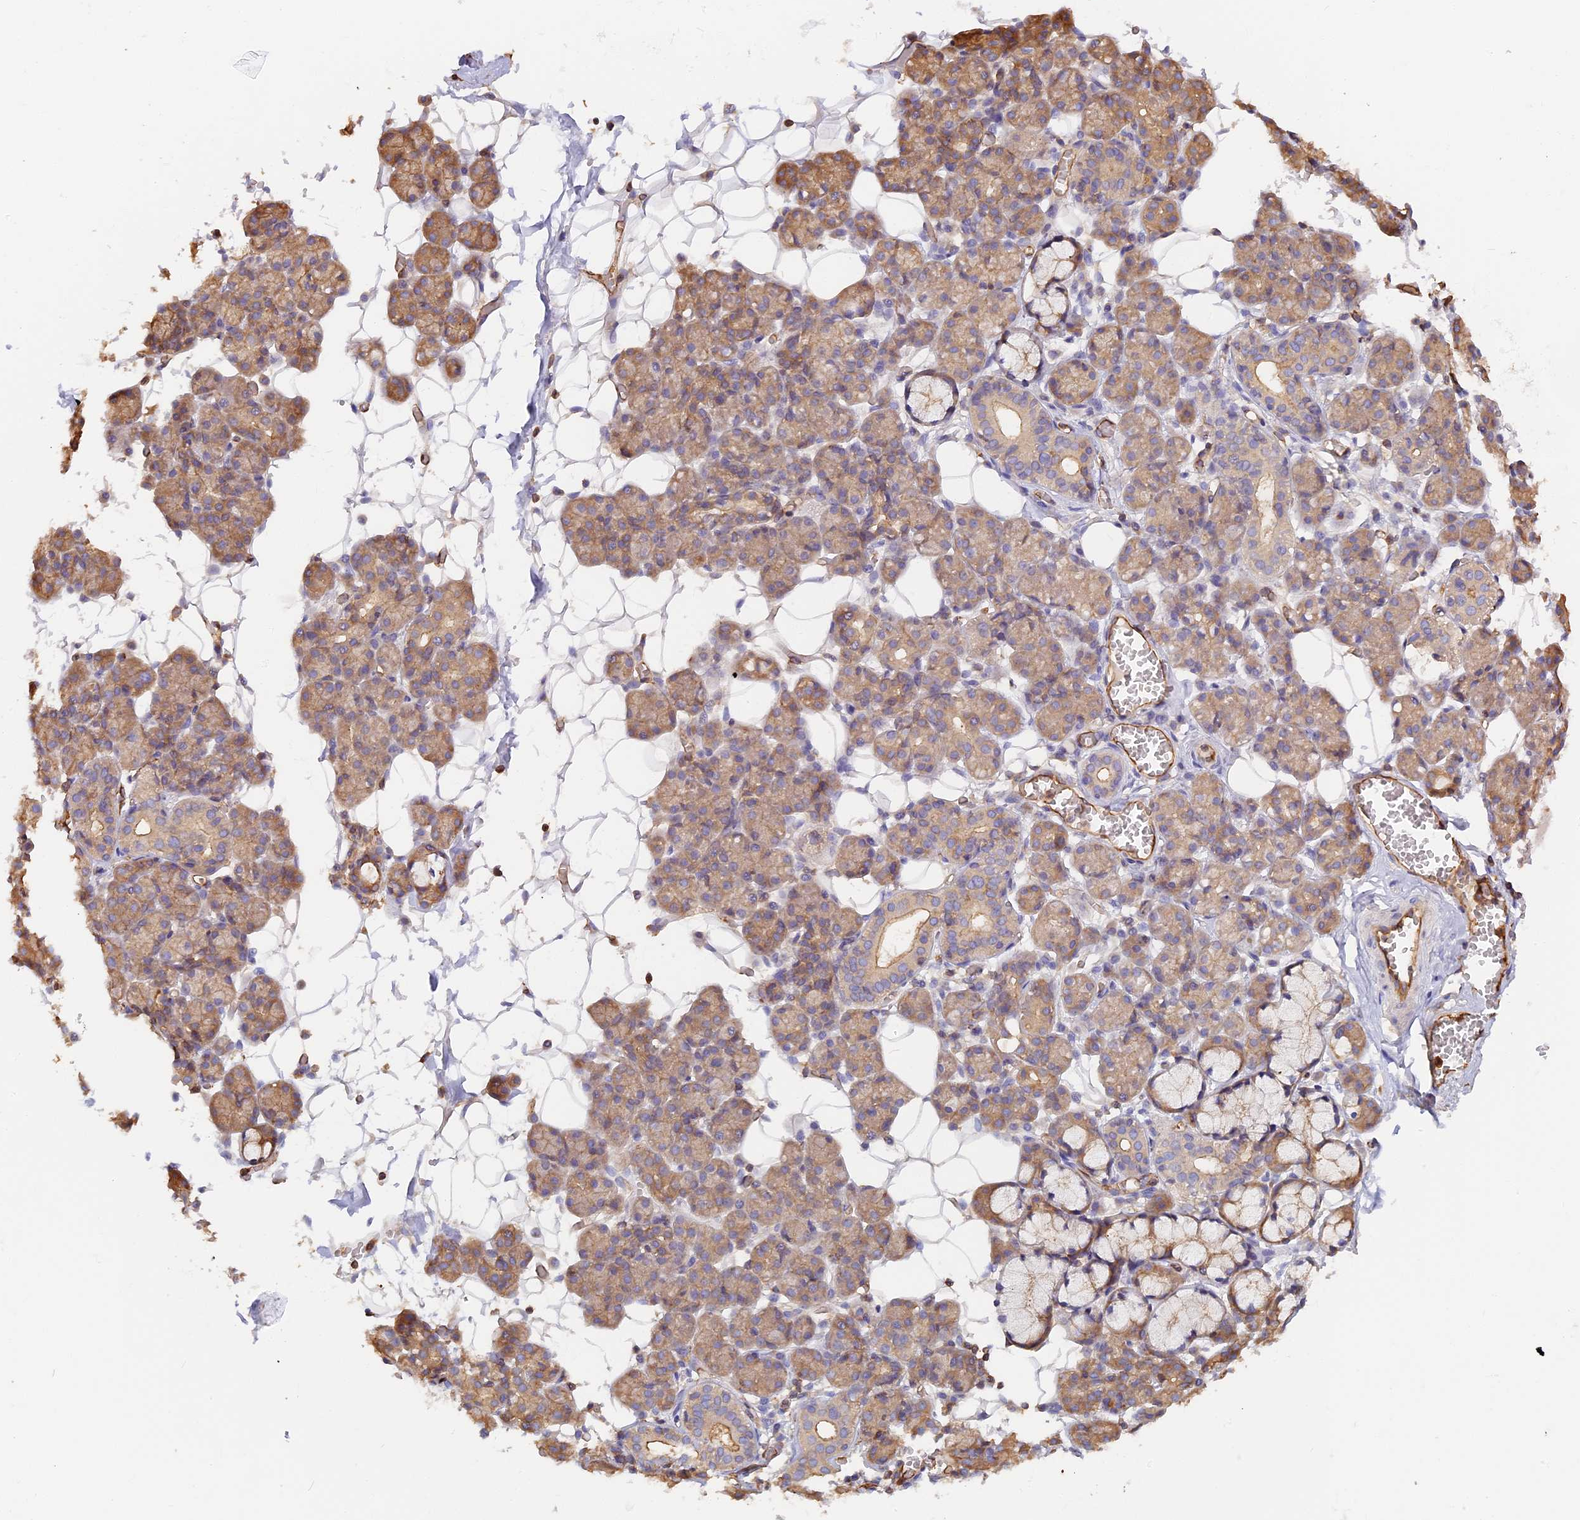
{"staining": {"intensity": "weak", "quantity": ">75%", "location": "cytoplasmic/membranous"}, "tissue": "salivary gland", "cell_type": "Glandular cells", "image_type": "normal", "snomed": [{"axis": "morphology", "description": "Normal tissue, NOS"}, {"axis": "topography", "description": "Salivary gland"}], "caption": "Immunohistochemistry (DAB) staining of benign salivary gland exhibits weak cytoplasmic/membranous protein positivity in approximately >75% of glandular cells. The staining was performed using DAB, with brown indicating positive protein expression. Nuclei are stained blue with hematoxylin.", "gene": "VPS18", "patient": {"sex": "male", "age": 63}}